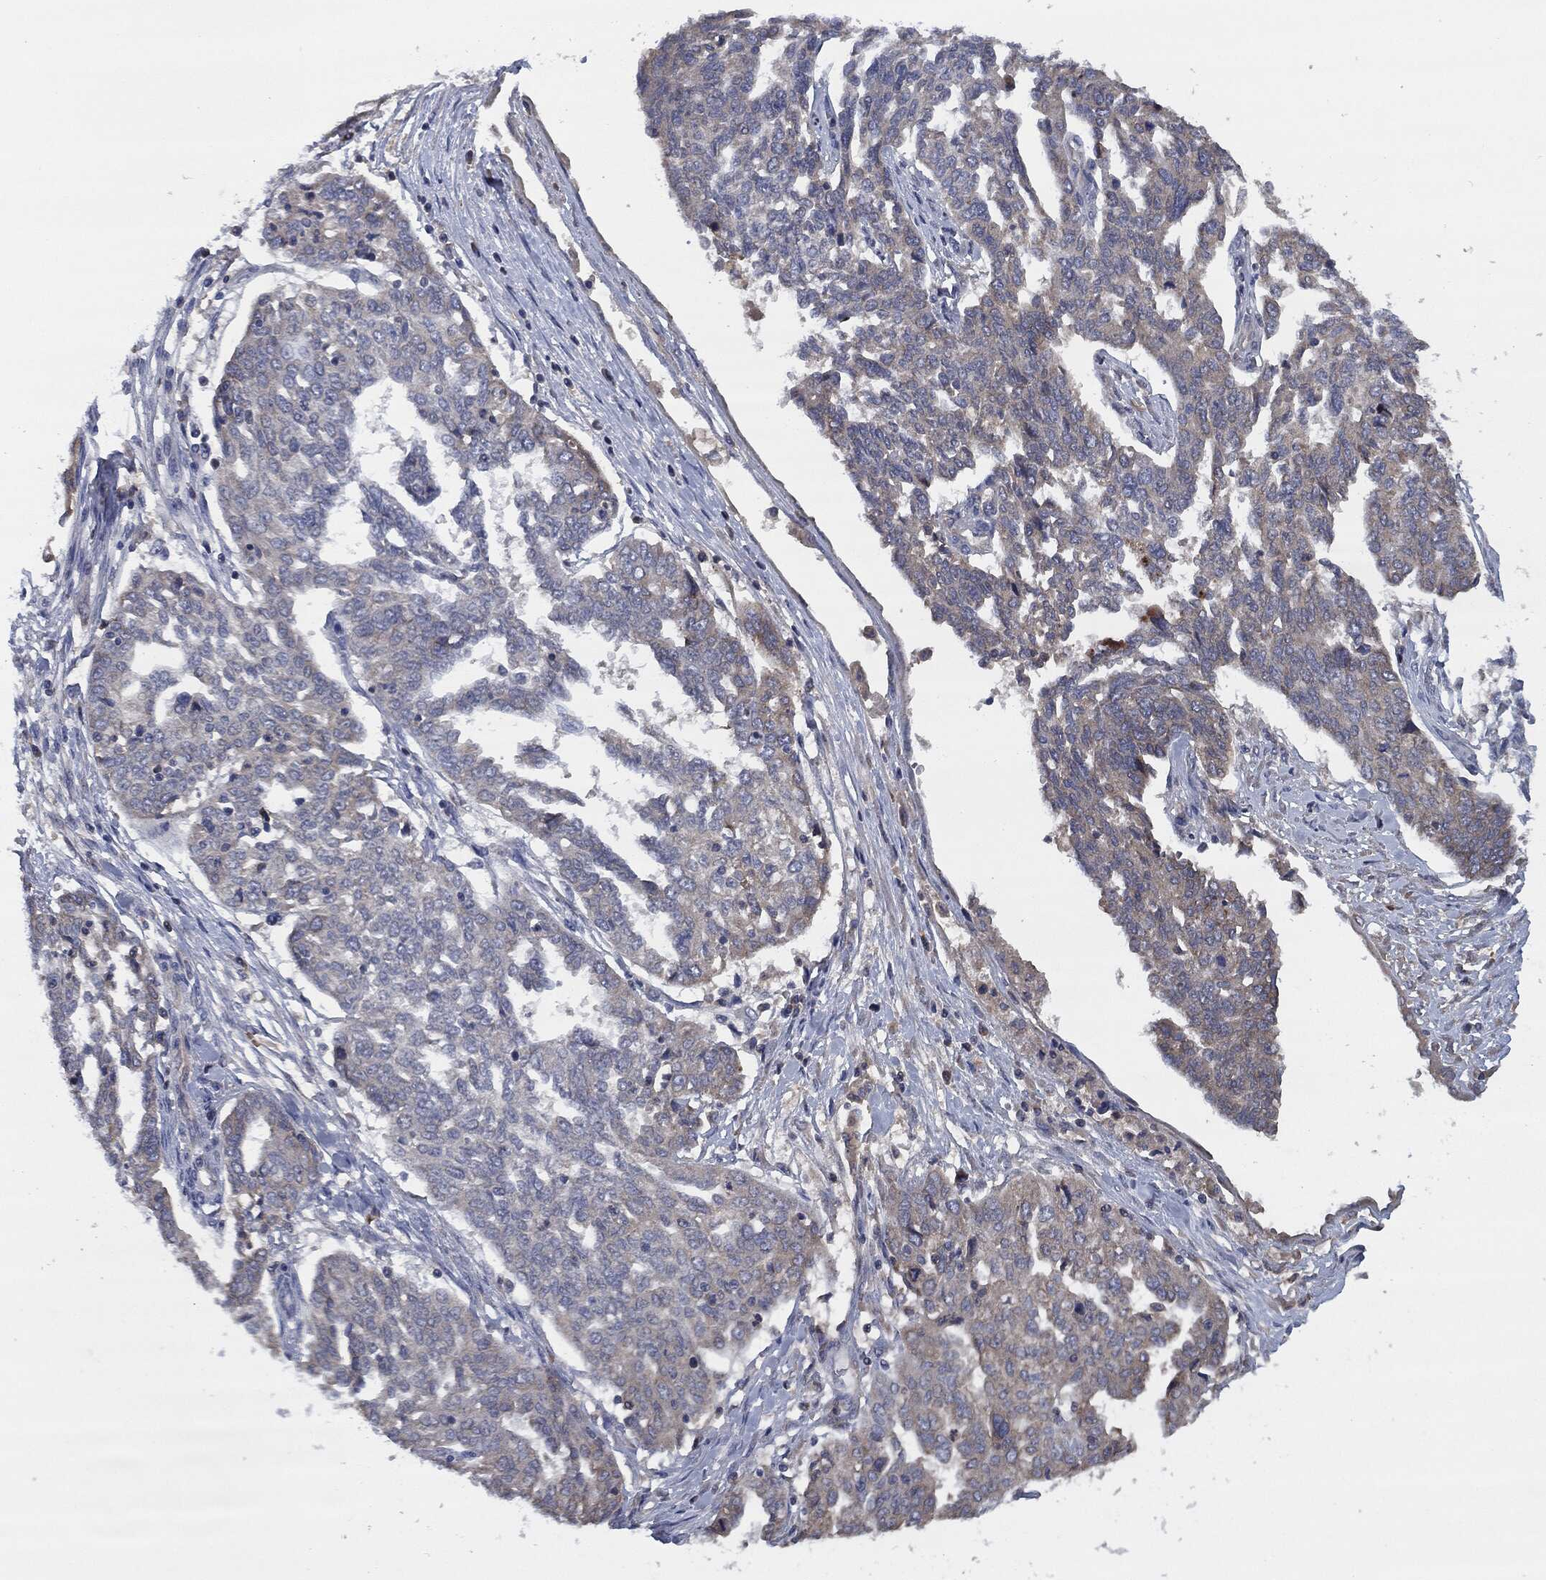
{"staining": {"intensity": "moderate", "quantity": "<25%", "location": "cytoplasmic/membranous"}, "tissue": "ovarian cancer", "cell_type": "Tumor cells", "image_type": "cancer", "snomed": [{"axis": "morphology", "description": "Cystadenocarcinoma, serous, NOS"}, {"axis": "topography", "description": "Ovary"}], "caption": "High-magnification brightfield microscopy of serous cystadenocarcinoma (ovarian) stained with DAB (3,3'-diaminobenzidine) (brown) and counterstained with hematoxylin (blue). tumor cells exhibit moderate cytoplasmic/membranous staining is seen in approximately<25% of cells.", "gene": "IL2RG", "patient": {"sex": "female", "age": 67}}